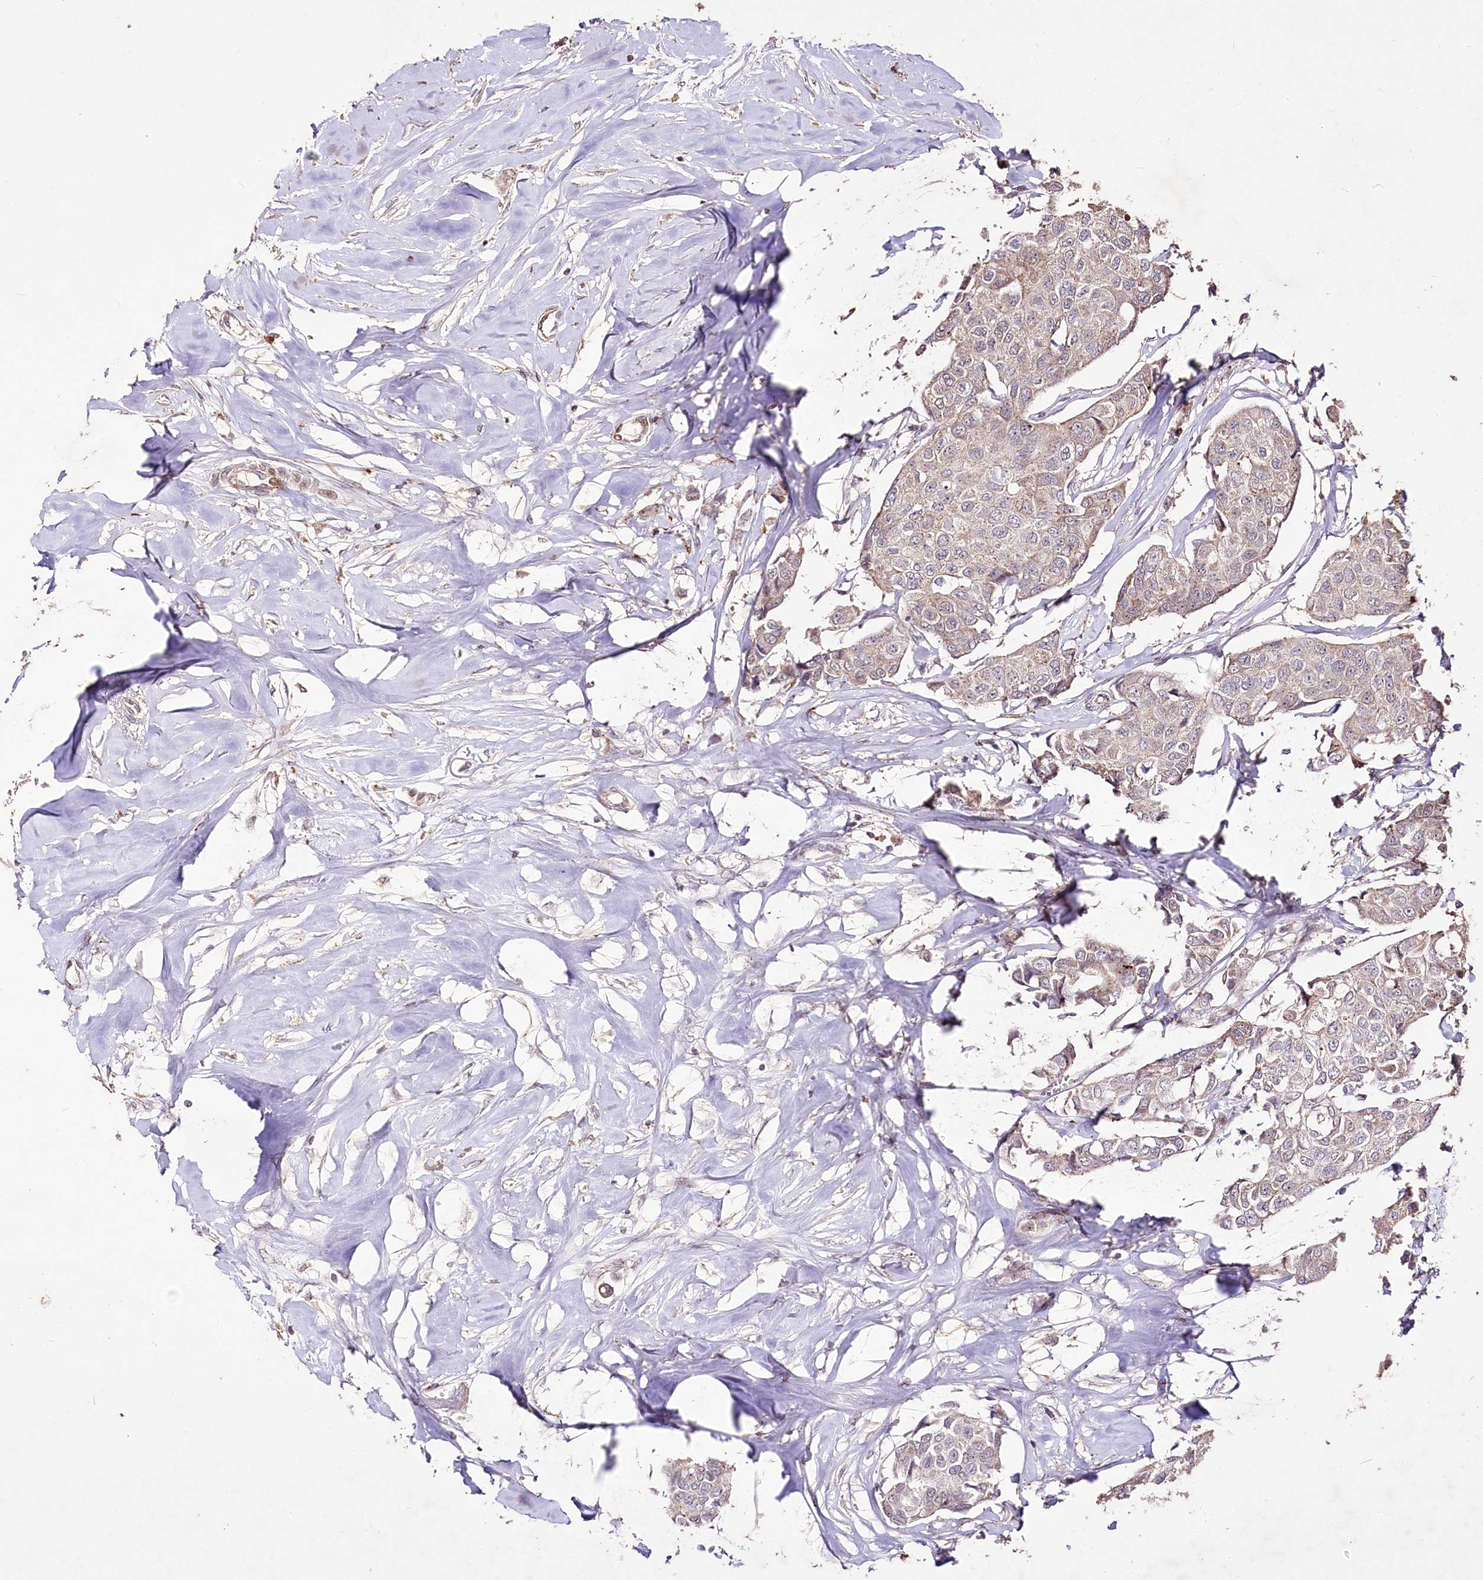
{"staining": {"intensity": "weak", "quantity": "25%-75%", "location": "cytoplasmic/membranous"}, "tissue": "breast cancer", "cell_type": "Tumor cells", "image_type": "cancer", "snomed": [{"axis": "morphology", "description": "Duct carcinoma"}, {"axis": "topography", "description": "Breast"}], "caption": "Breast cancer tissue displays weak cytoplasmic/membranous staining in about 25%-75% of tumor cells, visualized by immunohistochemistry.", "gene": "CARD19", "patient": {"sex": "female", "age": 80}}